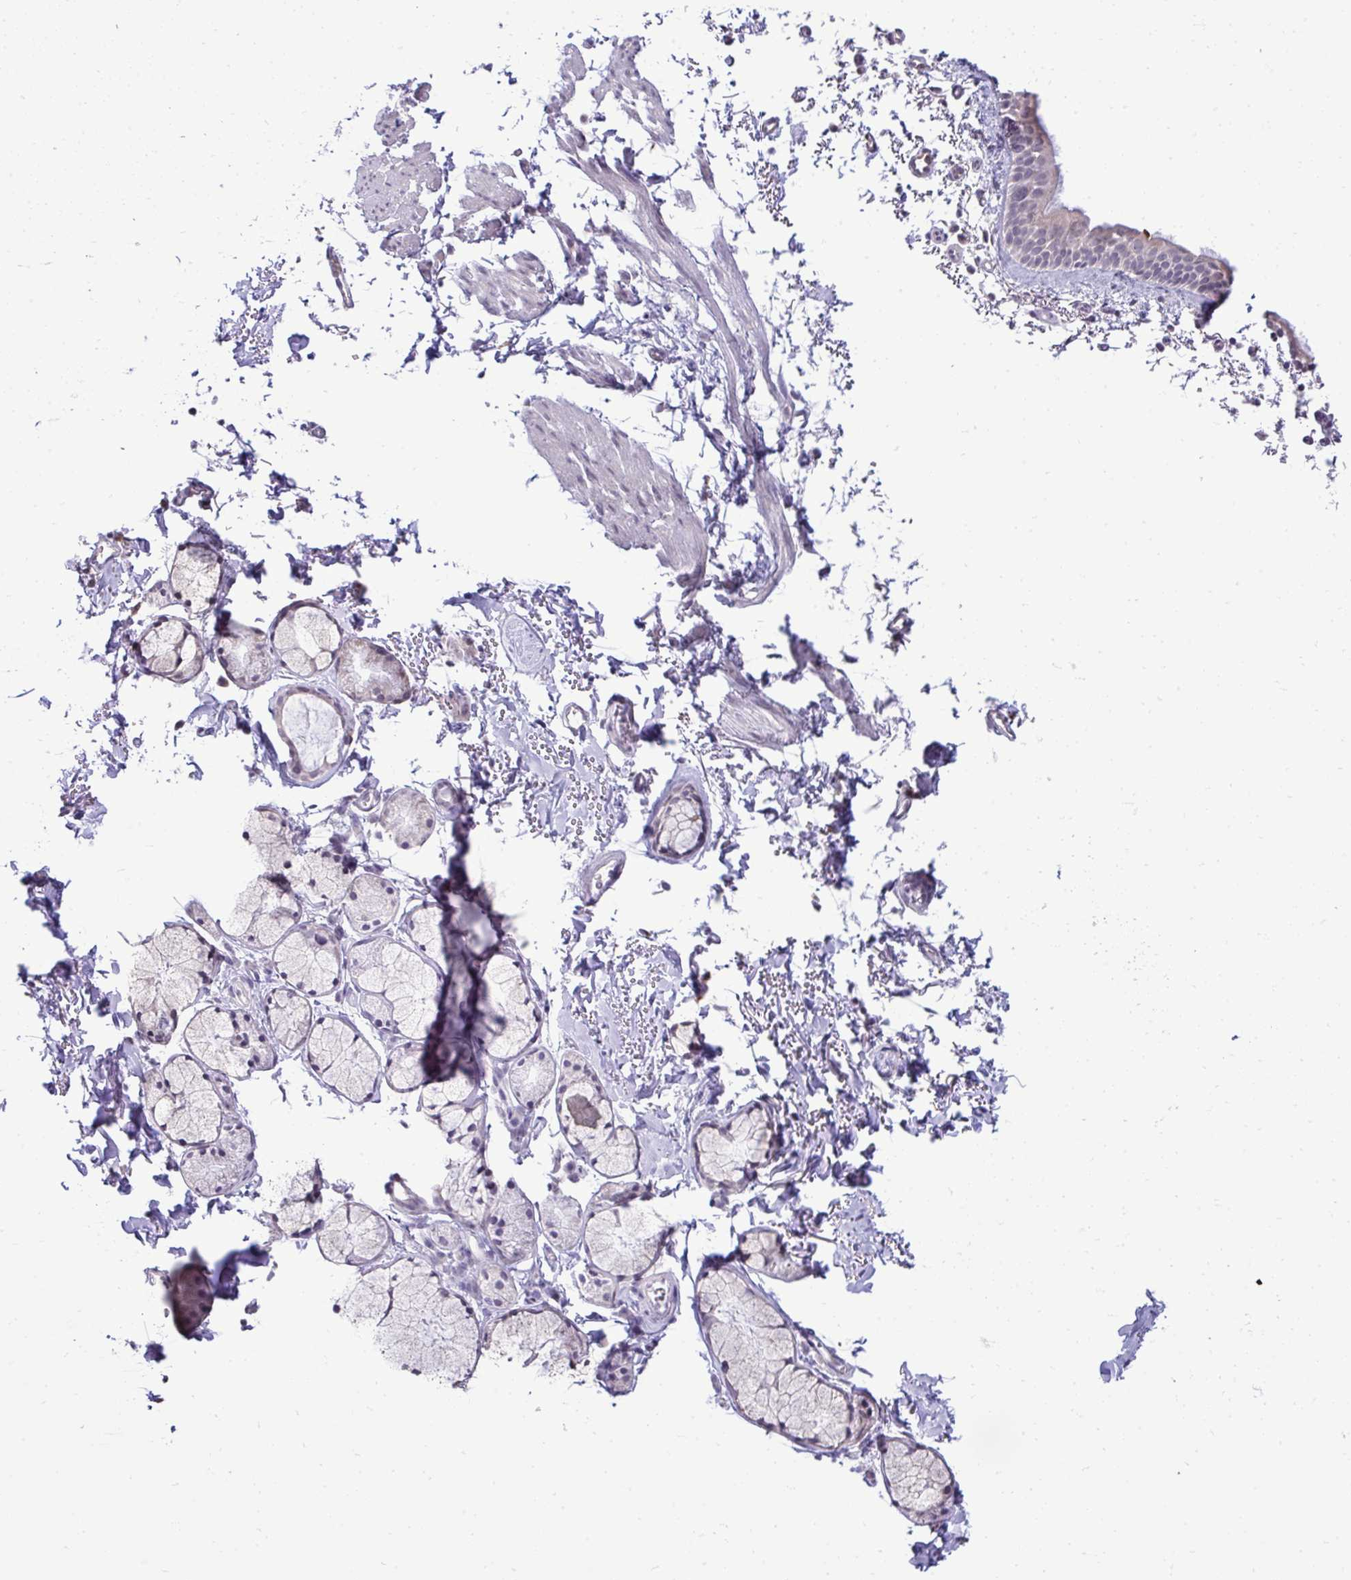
{"staining": {"intensity": "weak", "quantity": "<25%", "location": "cytoplasmic/membranous"}, "tissue": "bronchus", "cell_type": "Respiratory epithelial cells", "image_type": "normal", "snomed": [{"axis": "morphology", "description": "Normal tissue, NOS"}, {"axis": "topography", "description": "Cartilage tissue"}, {"axis": "topography", "description": "Bronchus"}, {"axis": "topography", "description": "Peripheral nerve tissue"}], "caption": "The immunohistochemistry micrograph has no significant positivity in respiratory epithelial cells of bronchus.", "gene": "NPPA", "patient": {"sex": "female", "age": 59}}